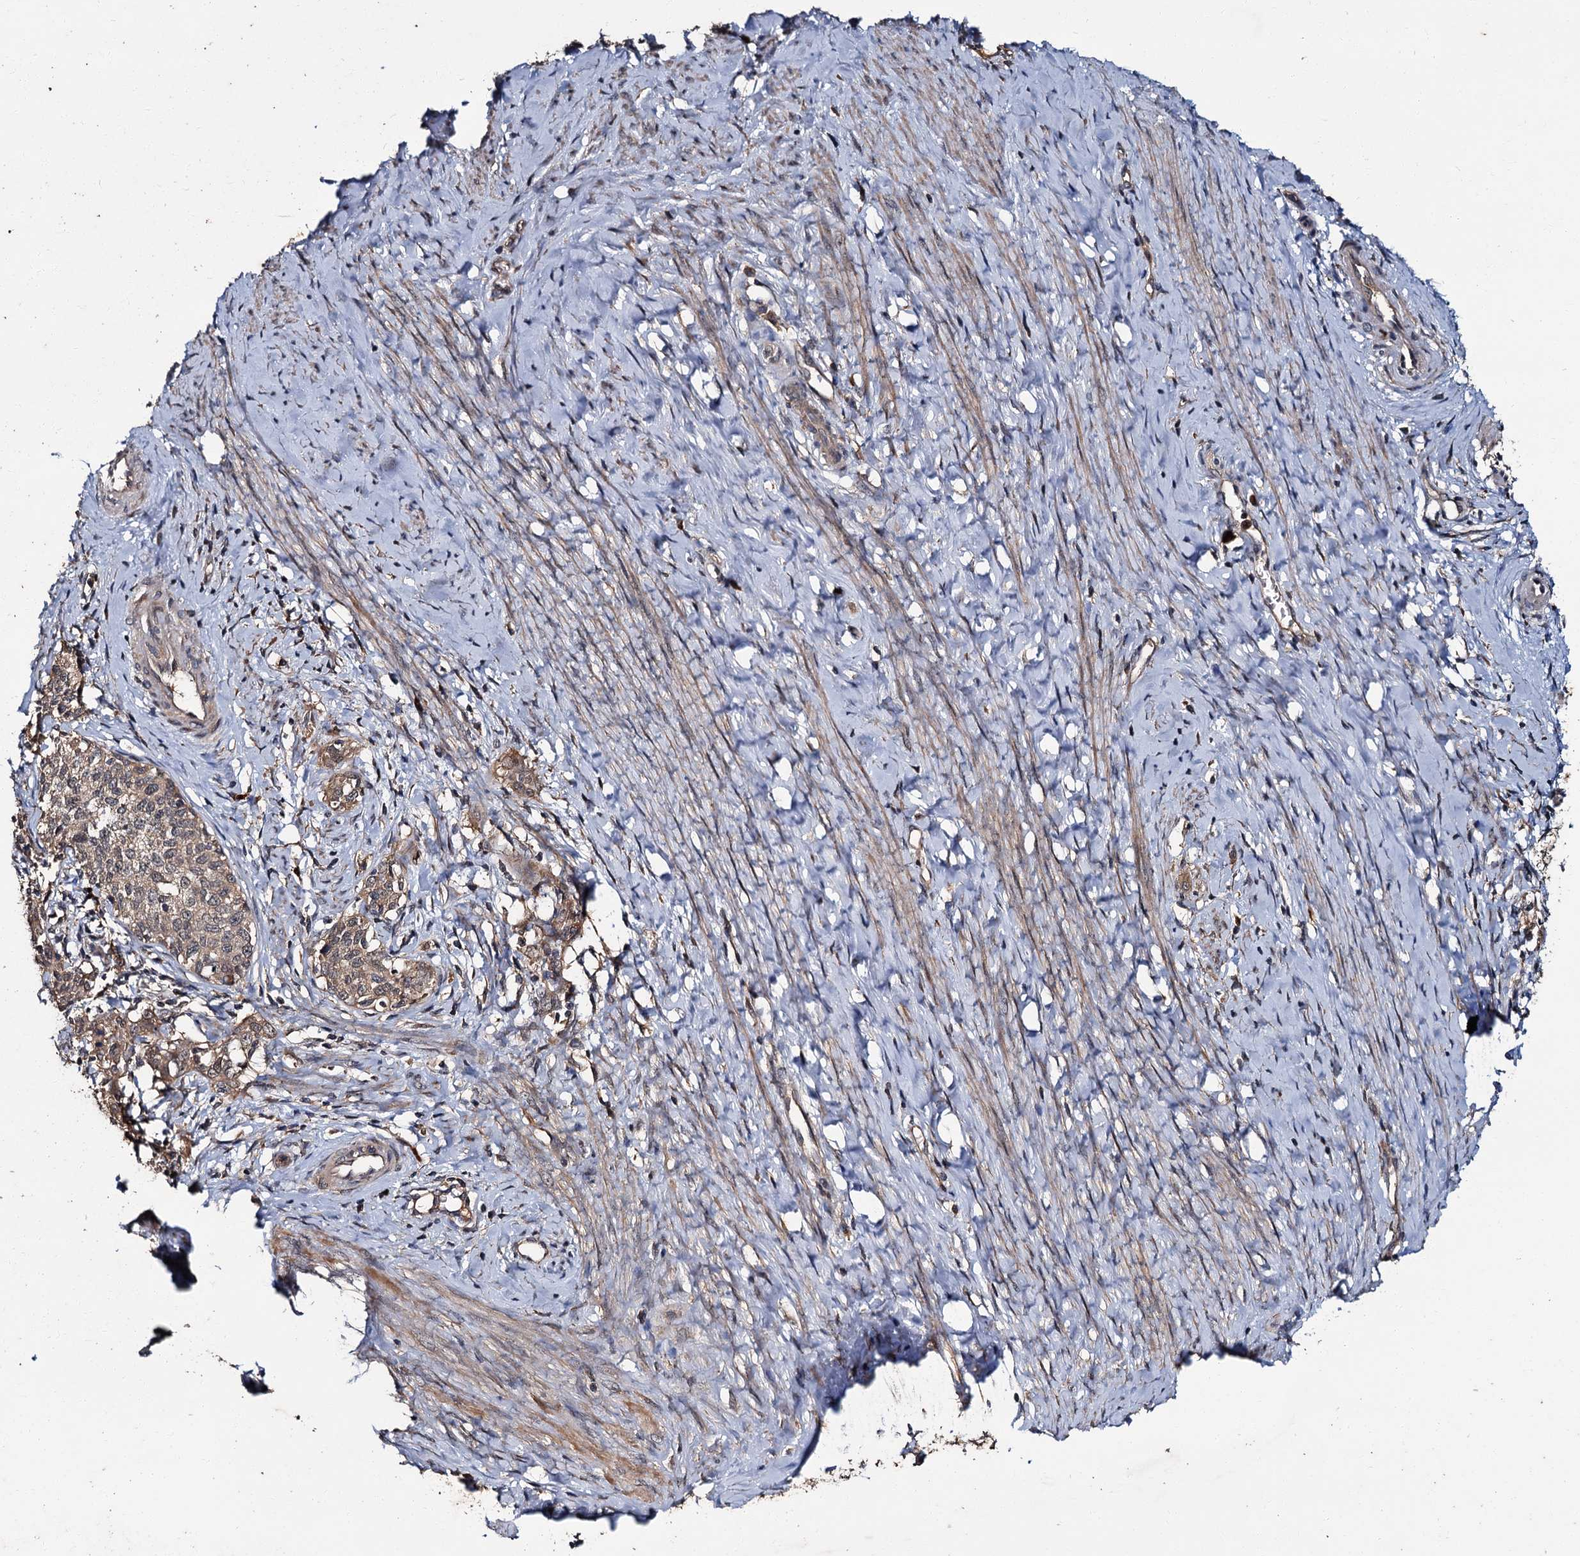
{"staining": {"intensity": "weak", "quantity": ">75%", "location": "cytoplasmic/membranous"}, "tissue": "cervical cancer", "cell_type": "Tumor cells", "image_type": "cancer", "snomed": [{"axis": "morphology", "description": "Squamous cell carcinoma, NOS"}, {"axis": "morphology", "description": "Adenocarcinoma, NOS"}, {"axis": "topography", "description": "Cervix"}], "caption": "About >75% of tumor cells in human cervical cancer (squamous cell carcinoma) reveal weak cytoplasmic/membranous protein positivity as visualized by brown immunohistochemical staining.", "gene": "SLC46A3", "patient": {"sex": "female", "age": 52}}